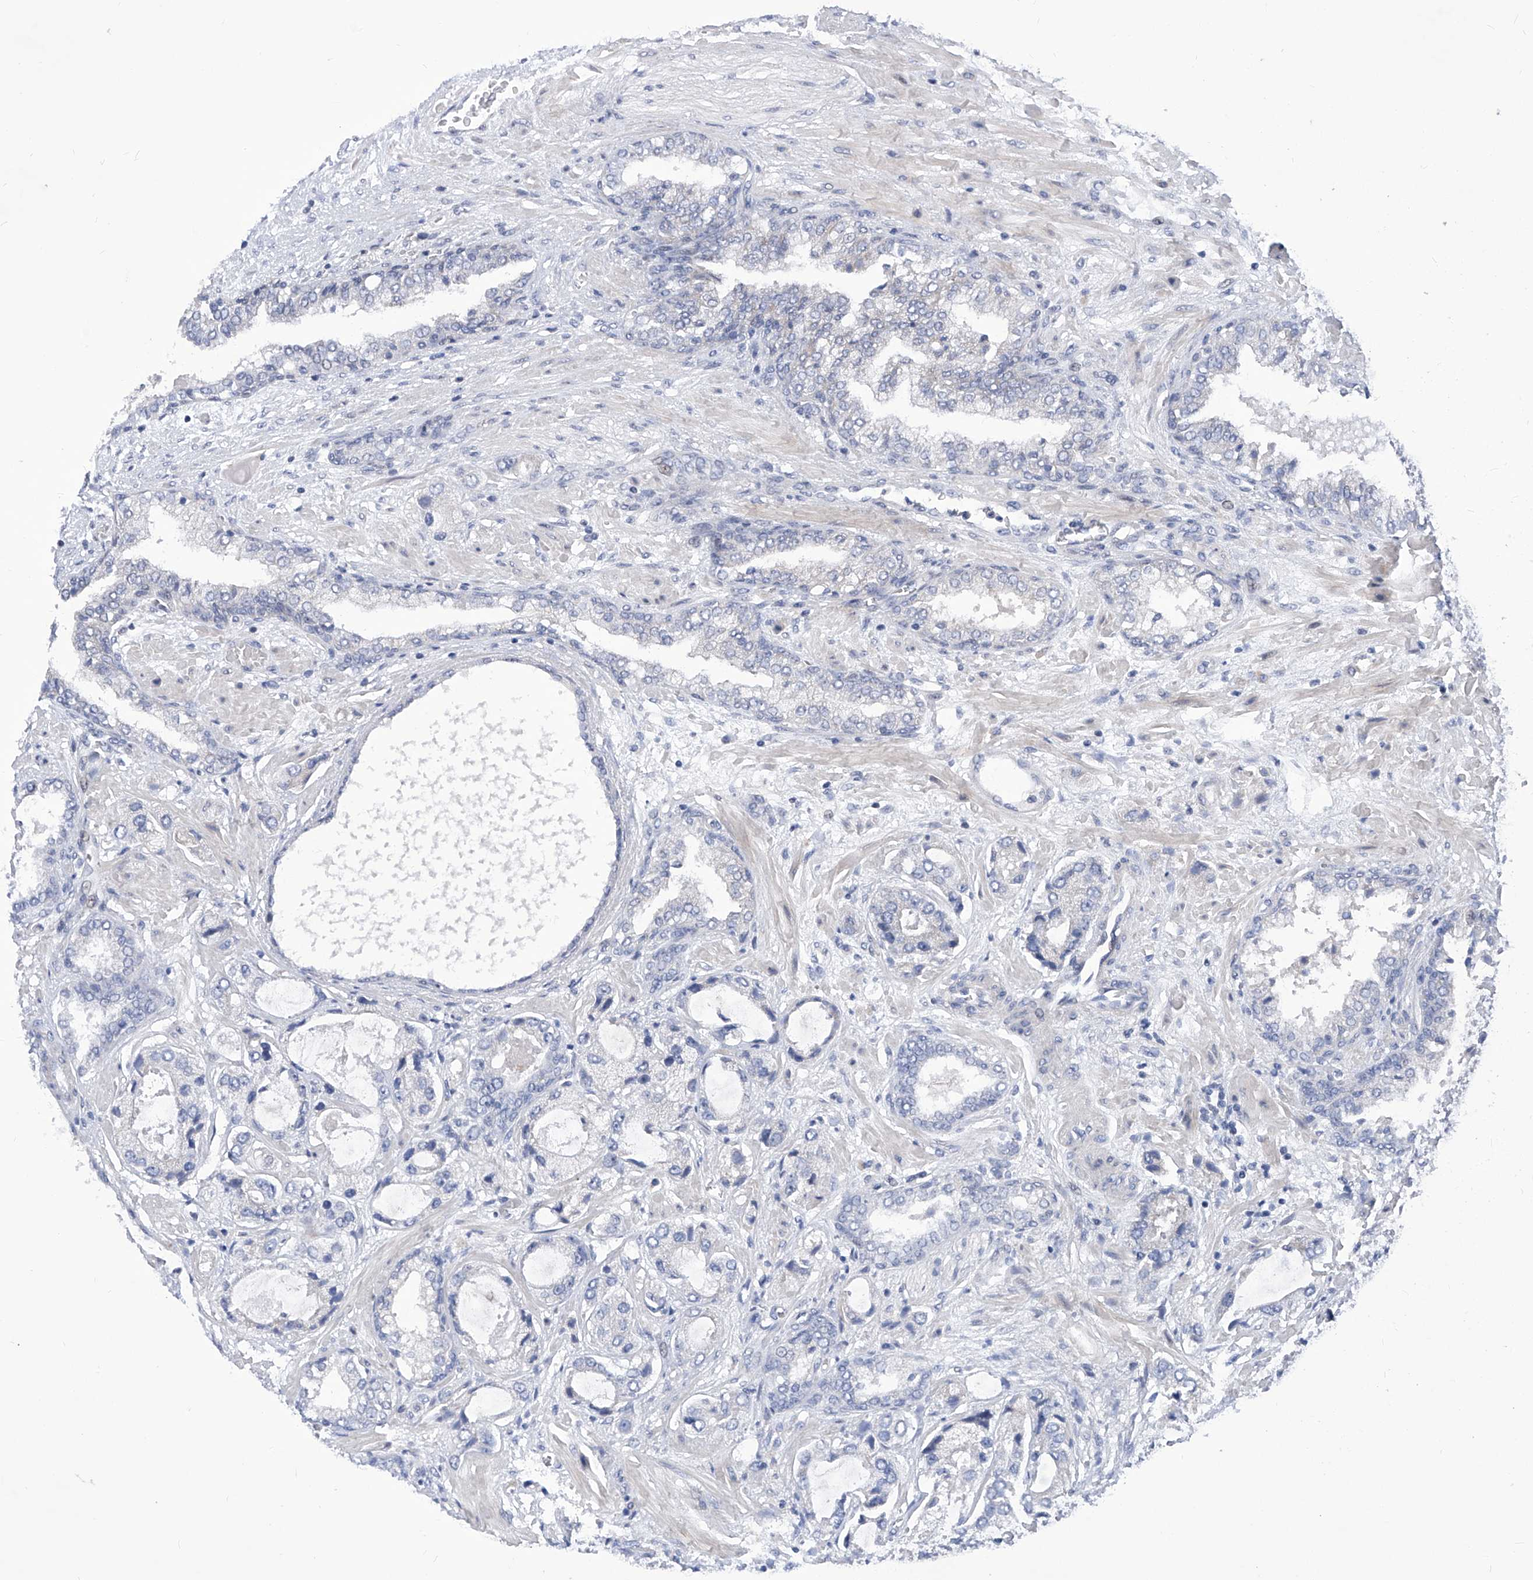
{"staining": {"intensity": "negative", "quantity": "none", "location": "none"}, "tissue": "prostate cancer", "cell_type": "Tumor cells", "image_type": "cancer", "snomed": [{"axis": "morphology", "description": "Normal tissue, NOS"}, {"axis": "morphology", "description": "Adenocarcinoma, High grade"}, {"axis": "topography", "description": "Prostate"}, {"axis": "topography", "description": "Peripheral nerve tissue"}], "caption": "Immunohistochemistry (IHC) micrograph of neoplastic tissue: prostate high-grade adenocarcinoma stained with DAB (3,3'-diaminobenzidine) shows no significant protein staining in tumor cells.", "gene": "NUFIP1", "patient": {"sex": "male", "age": 59}}